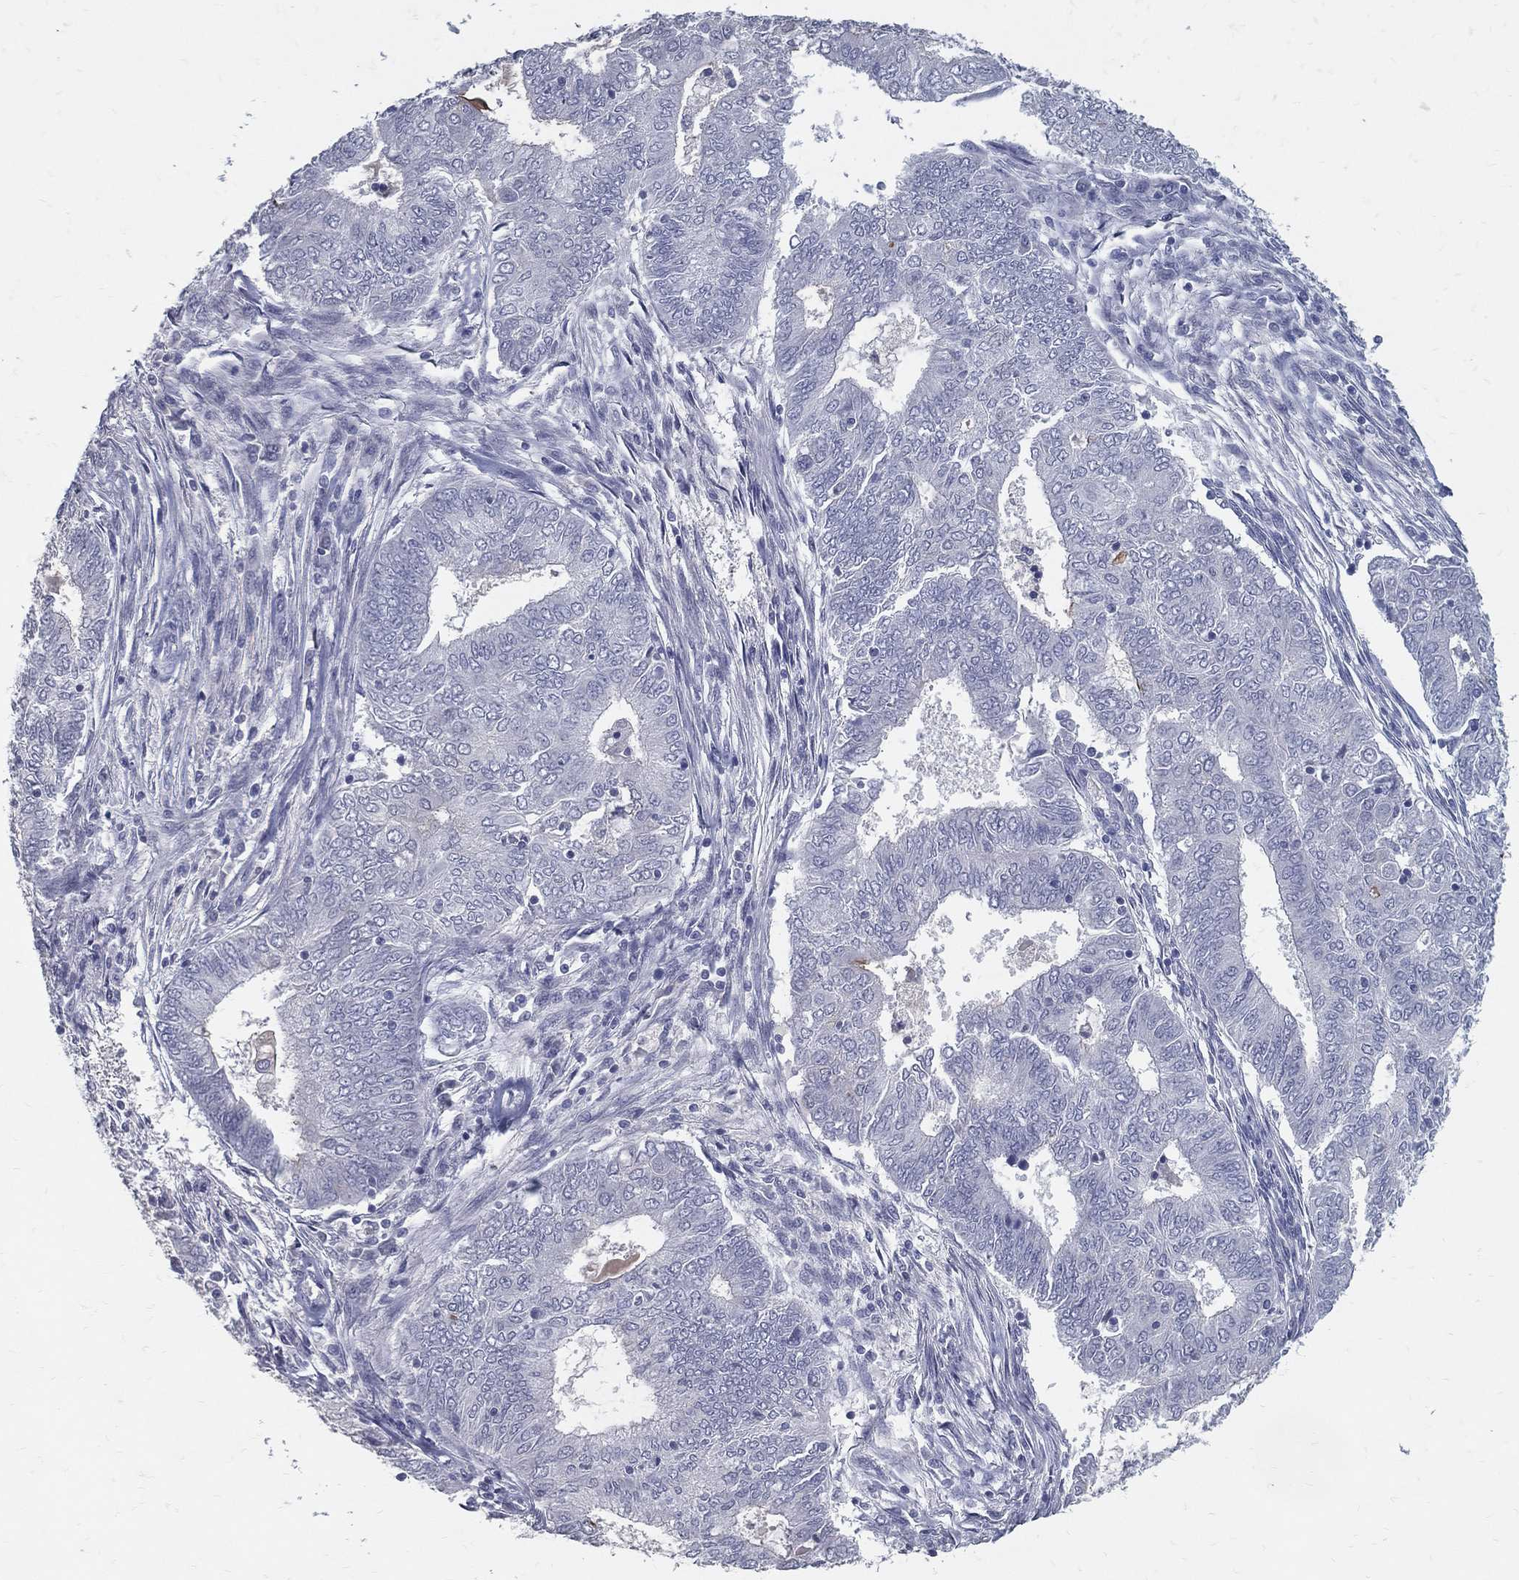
{"staining": {"intensity": "negative", "quantity": "none", "location": "none"}, "tissue": "endometrial cancer", "cell_type": "Tumor cells", "image_type": "cancer", "snomed": [{"axis": "morphology", "description": "Adenocarcinoma, NOS"}, {"axis": "topography", "description": "Endometrium"}], "caption": "Immunohistochemical staining of human endometrial cancer reveals no significant positivity in tumor cells.", "gene": "ACE2", "patient": {"sex": "female", "age": 62}}